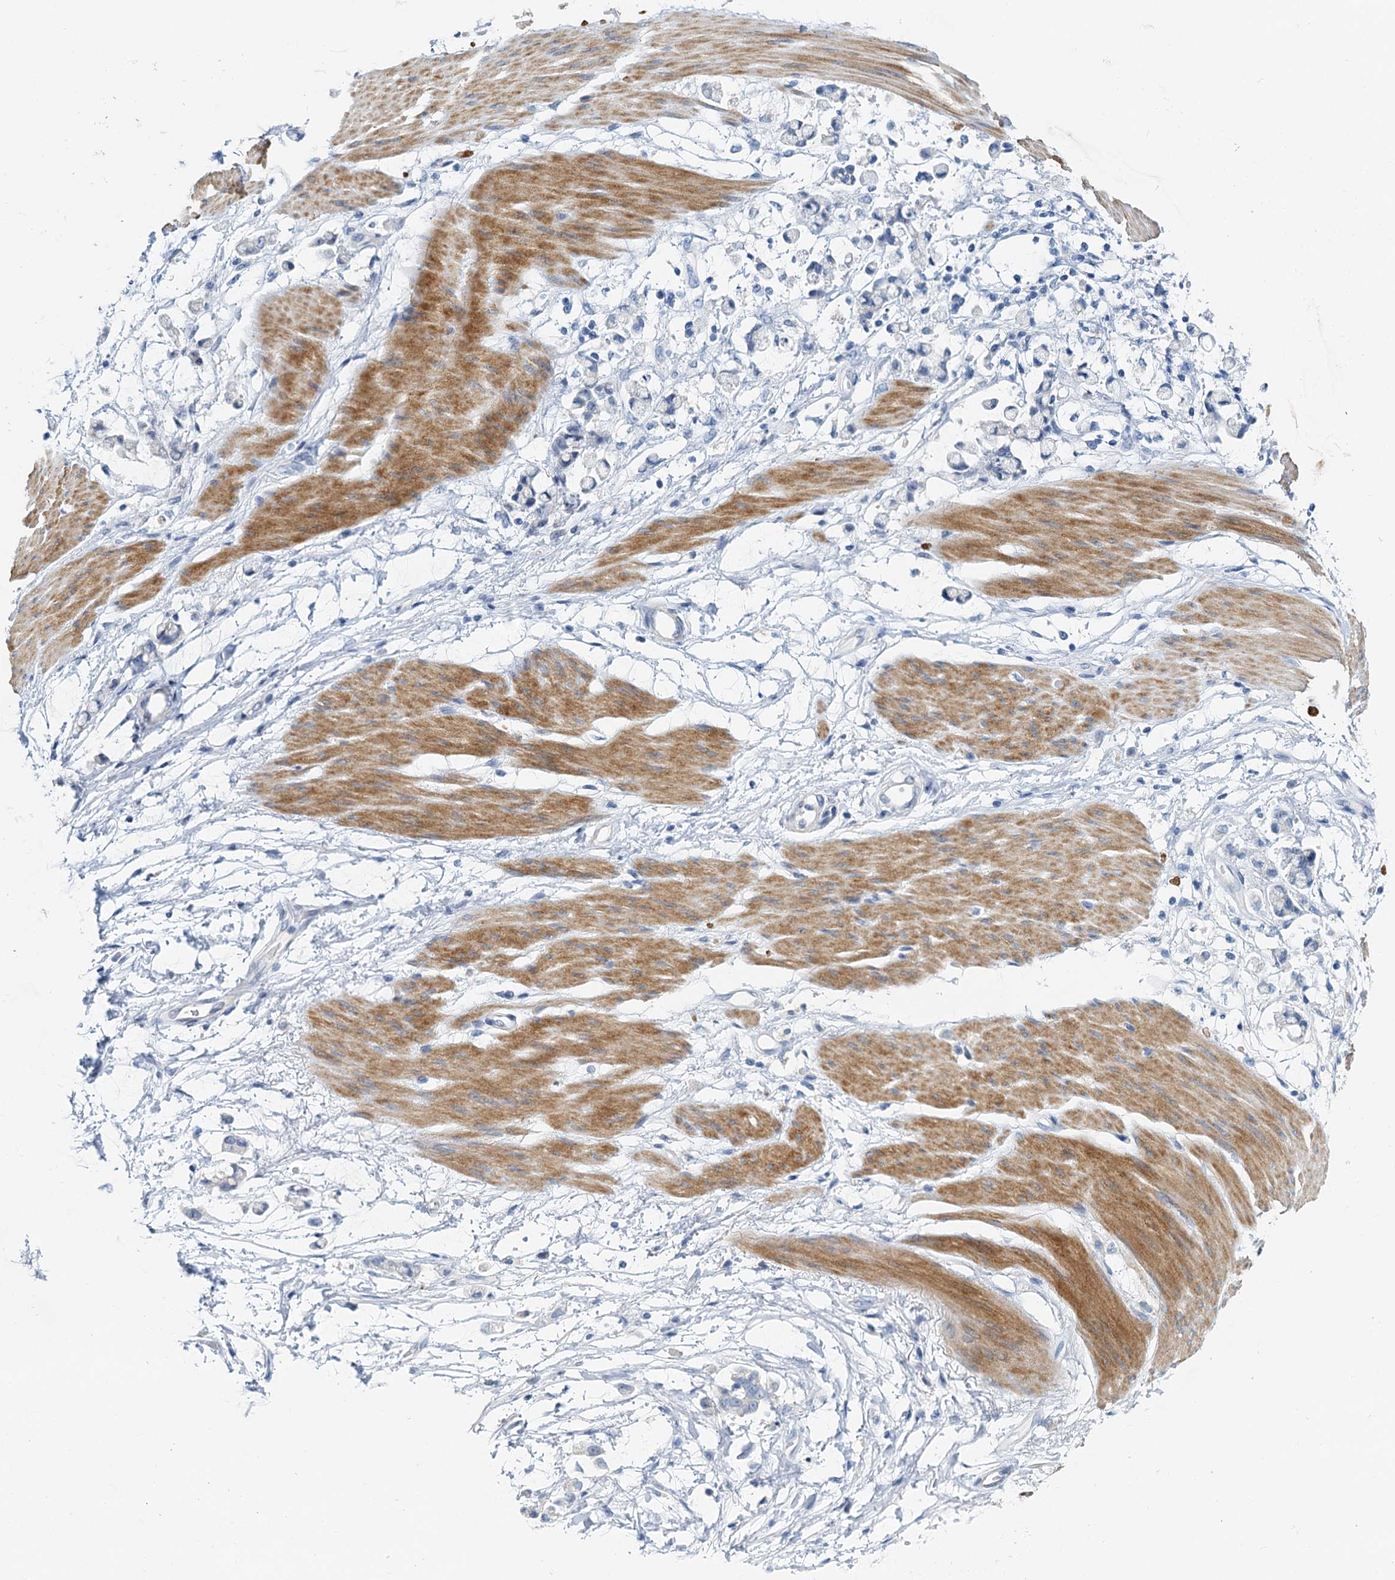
{"staining": {"intensity": "negative", "quantity": "none", "location": "none"}, "tissue": "stomach cancer", "cell_type": "Tumor cells", "image_type": "cancer", "snomed": [{"axis": "morphology", "description": "Adenocarcinoma, NOS"}, {"axis": "topography", "description": "Stomach"}], "caption": "Tumor cells are negative for protein expression in human stomach cancer (adenocarcinoma).", "gene": "DTD1", "patient": {"sex": "female", "age": 60}}